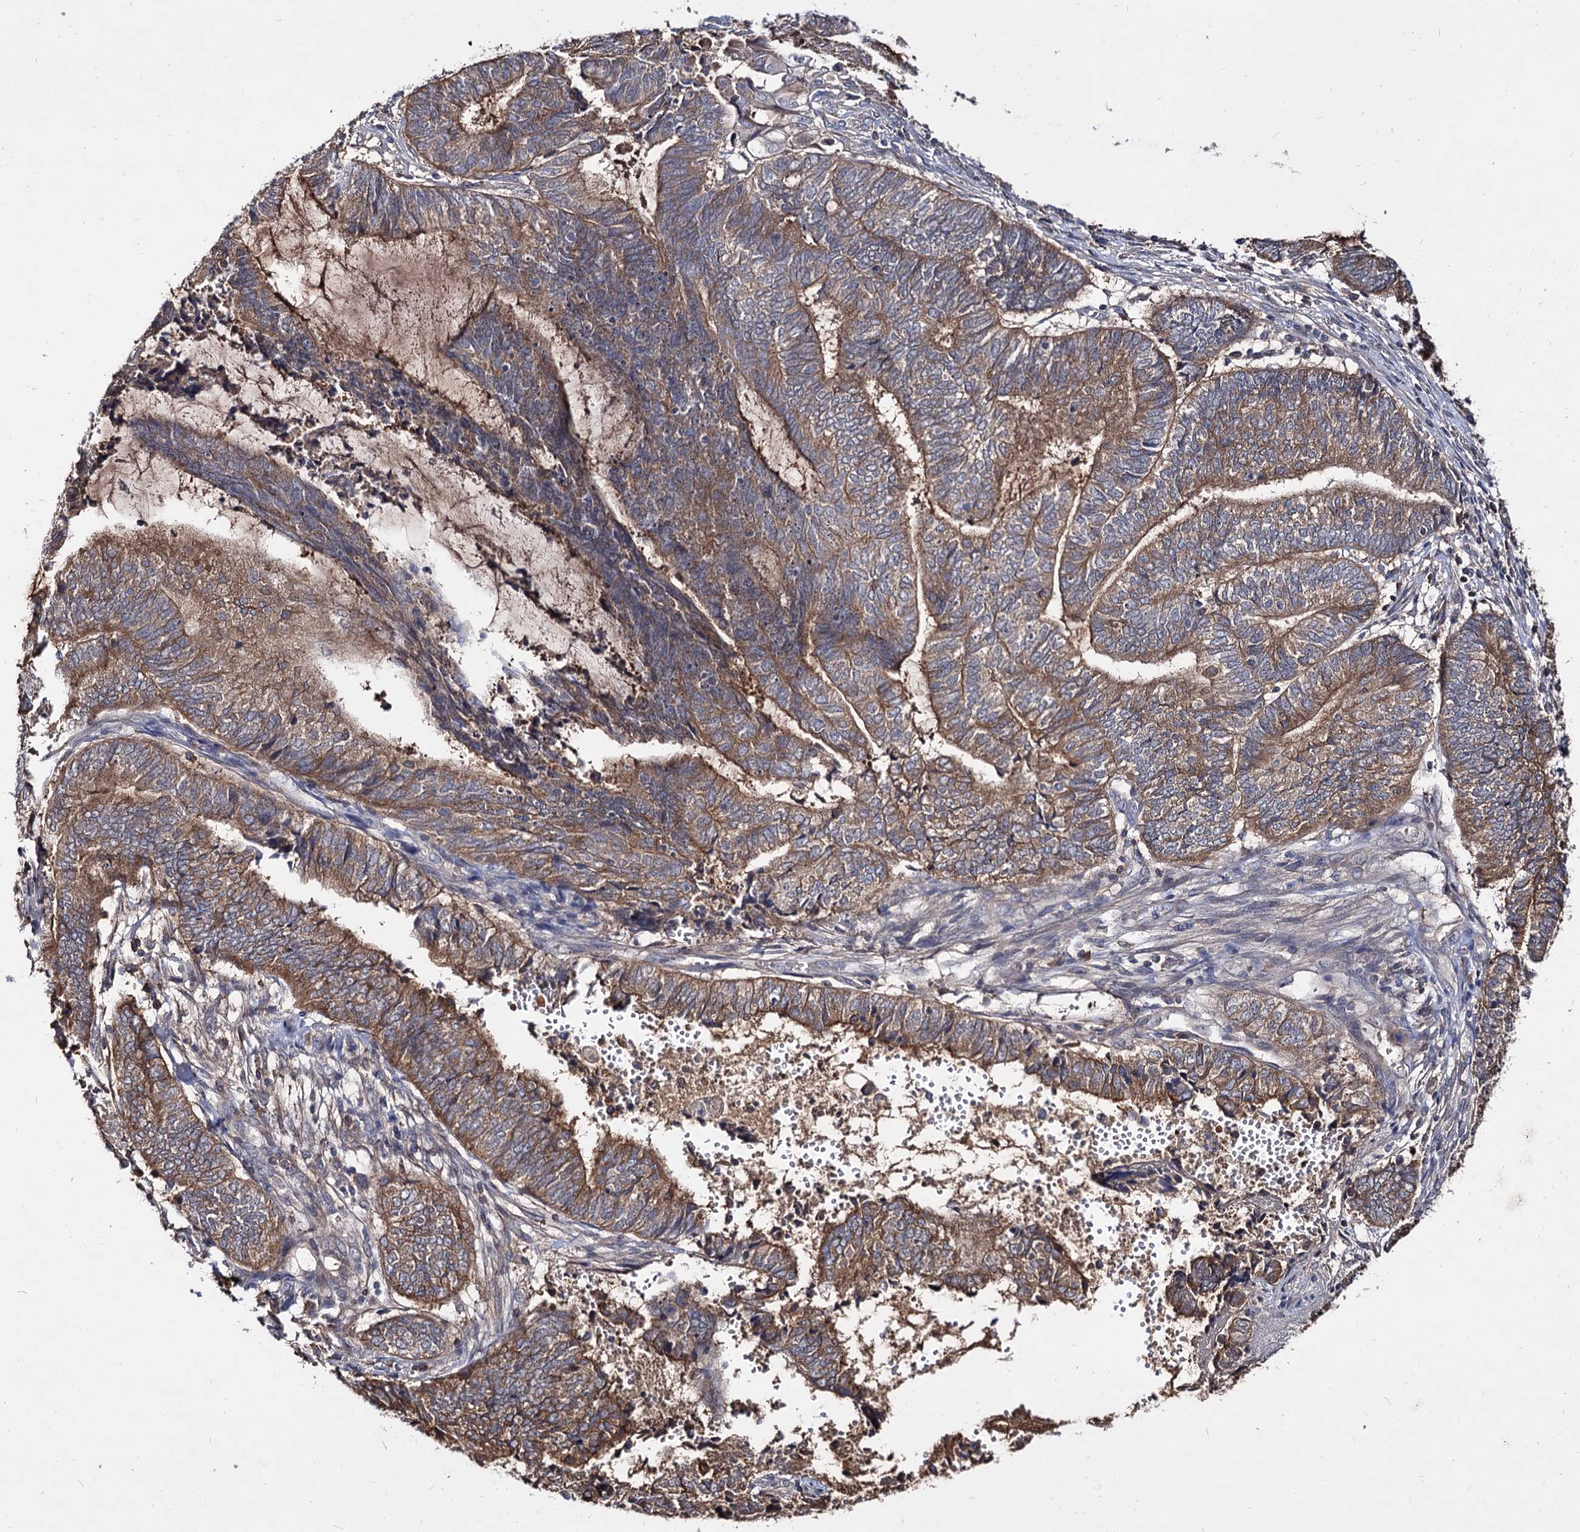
{"staining": {"intensity": "moderate", "quantity": ">75%", "location": "cytoplasmic/membranous"}, "tissue": "endometrial cancer", "cell_type": "Tumor cells", "image_type": "cancer", "snomed": [{"axis": "morphology", "description": "Adenocarcinoma, NOS"}, {"axis": "topography", "description": "Uterus"}, {"axis": "topography", "description": "Endometrium"}], "caption": "Endometrial cancer stained with IHC shows moderate cytoplasmic/membranous positivity in about >75% of tumor cells.", "gene": "ARFIP2", "patient": {"sex": "female", "age": 70}}